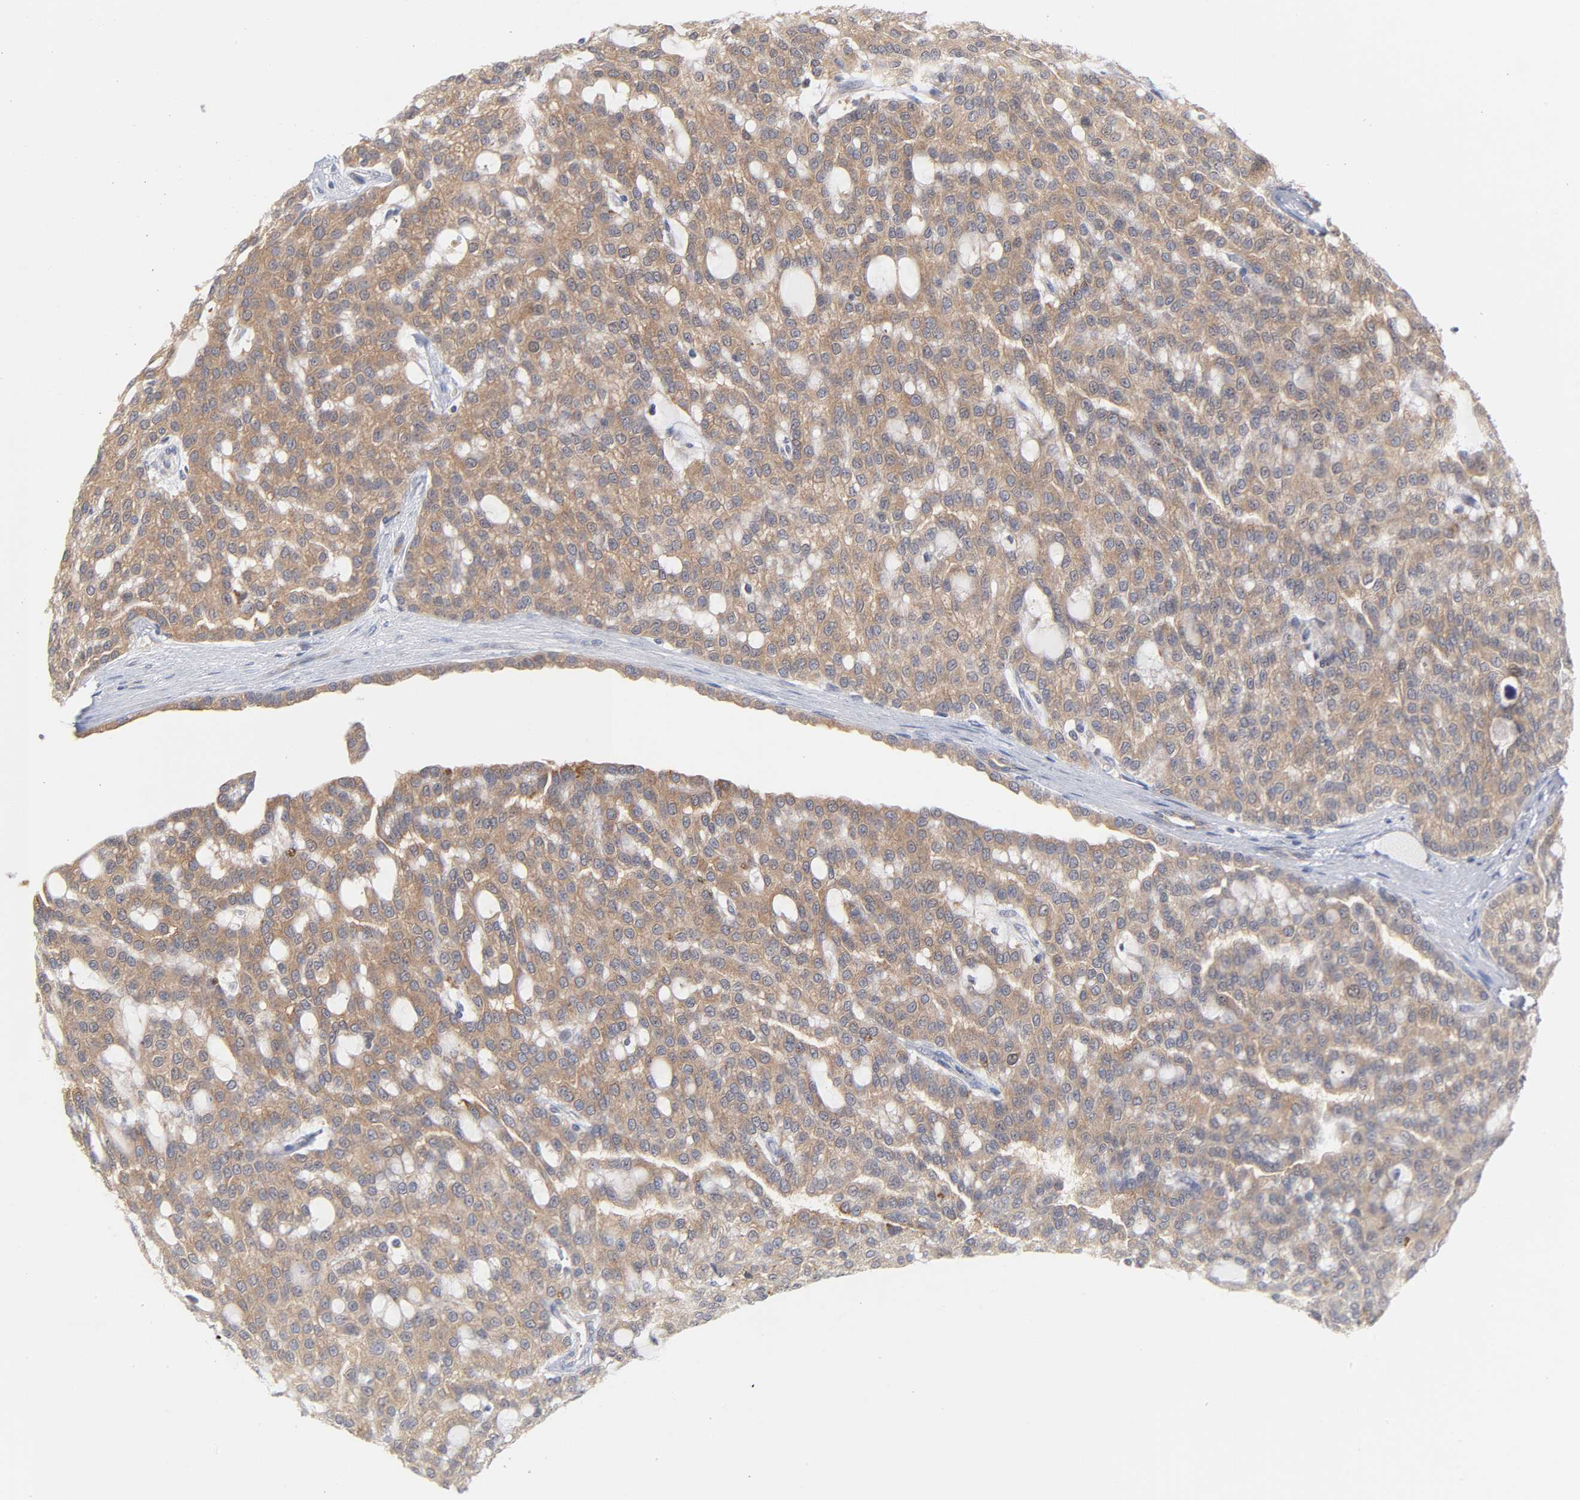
{"staining": {"intensity": "weak", "quantity": ">75%", "location": "cytoplasmic/membranous"}, "tissue": "renal cancer", "cell_type": "Tumor cells", "image_type": "cancer", "snomed": [{"axis": "morphology", "description": "Adenocarcinoma, NOS"}, {"axis": "topography", "description": "Kidney"}], "caption": "Renal cancer (adenocarcinoma) tissue exhibits weak cytoplasmic/membranous staining in about >75% of tumor cells, visualized by immunohistochemistry.", "gene": "UBL4A", "patient": {"sex": "male", "age": 63}}